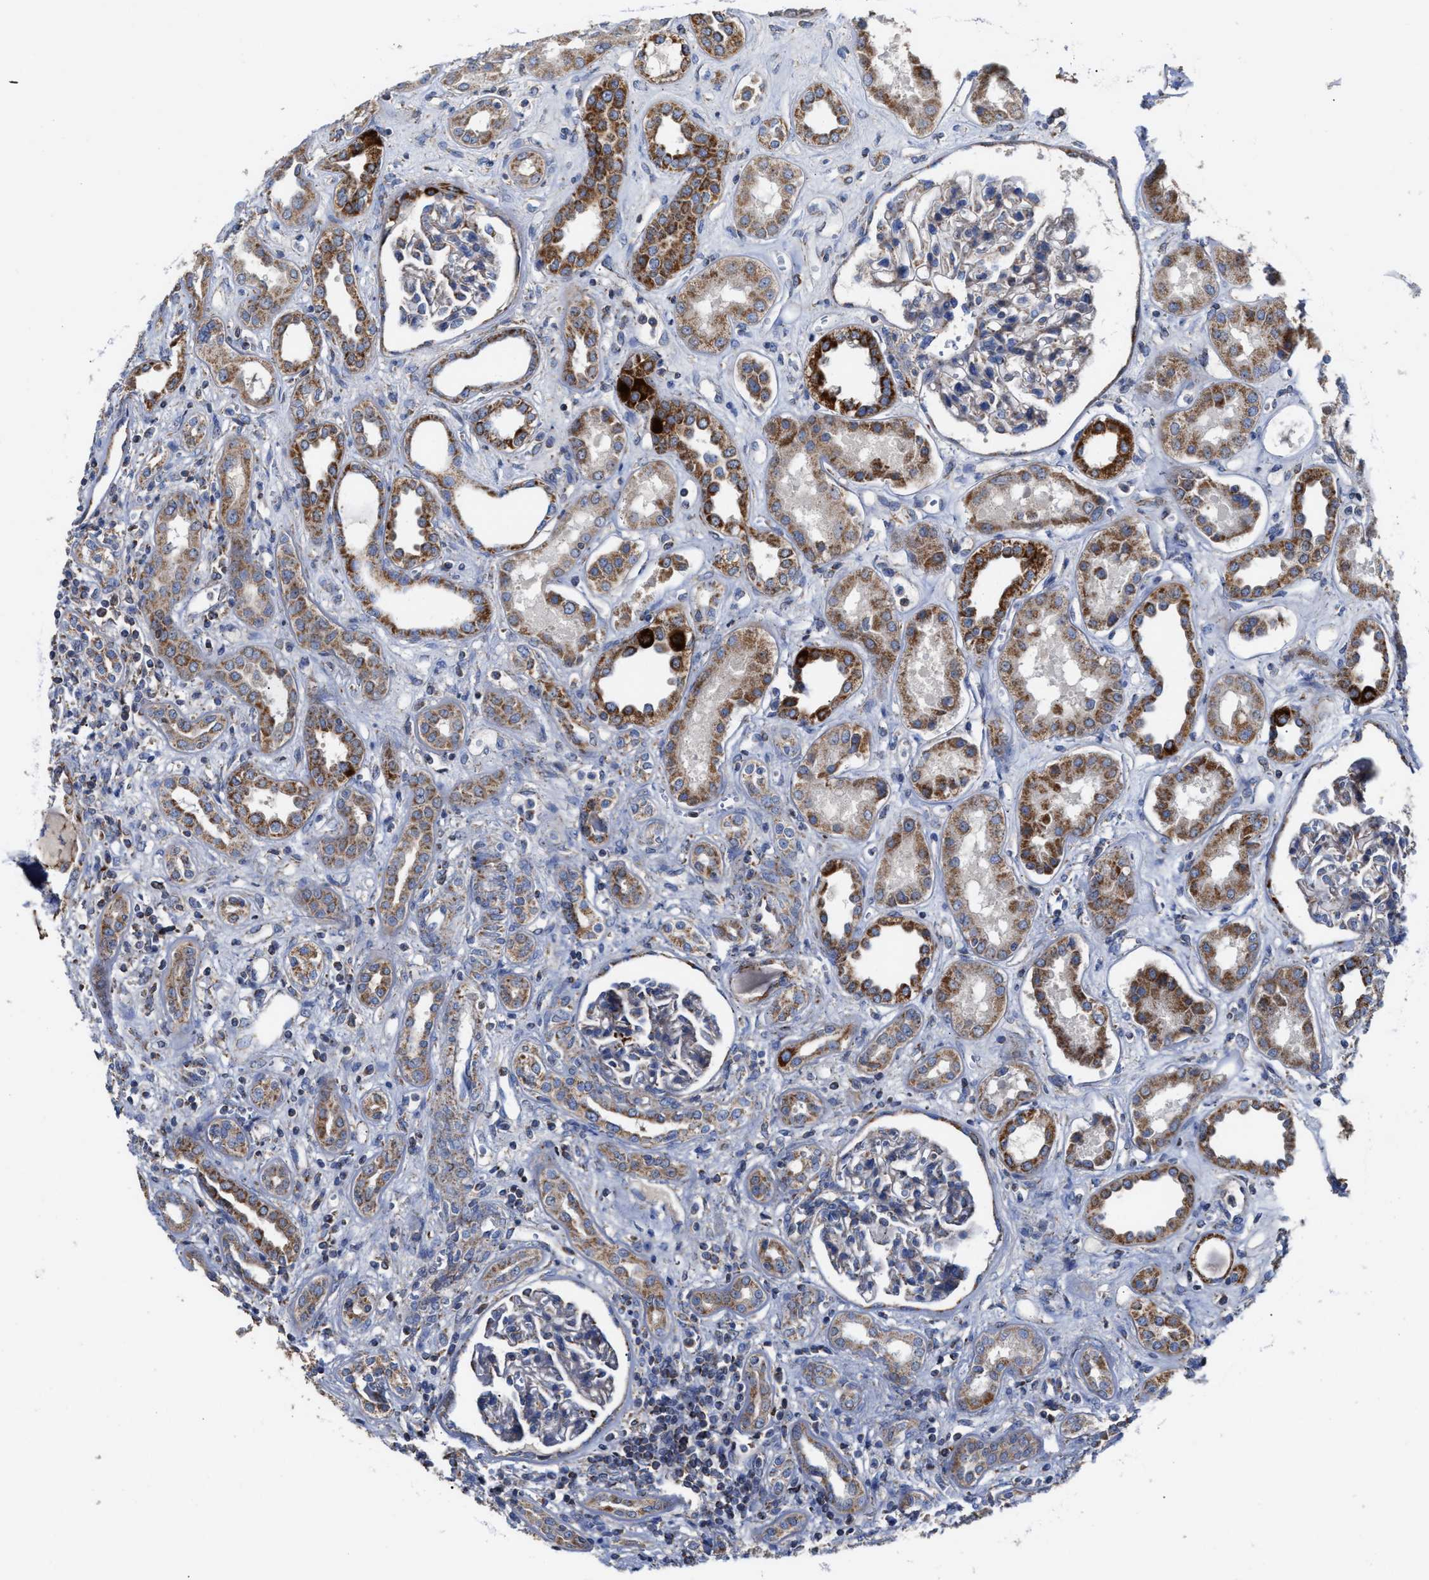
{"staining": {"intensity": "moderate", "quantity": "<25%", "location": "cytoplasmic/membranous"}, "tissue": "kidney", "cell_type": "Cells in glomeruli", "image_type": "normal", "snomed": [{"axis": "morphology", "description": "Normal tissue, NOS"}, {"axis": "topography", "description": "Kidney"}], "caption": "Immunohistochemistry (DAB) staining of benign human kidney demonstrates moderate cytoplasmic/membranous protein staining in approximately <25% of cells in glomeruli. (DAB = brown stain, brightfield microscopy at high magnification).", "gene": "MECR", "patient": {"sex": "male", "age": 59}}